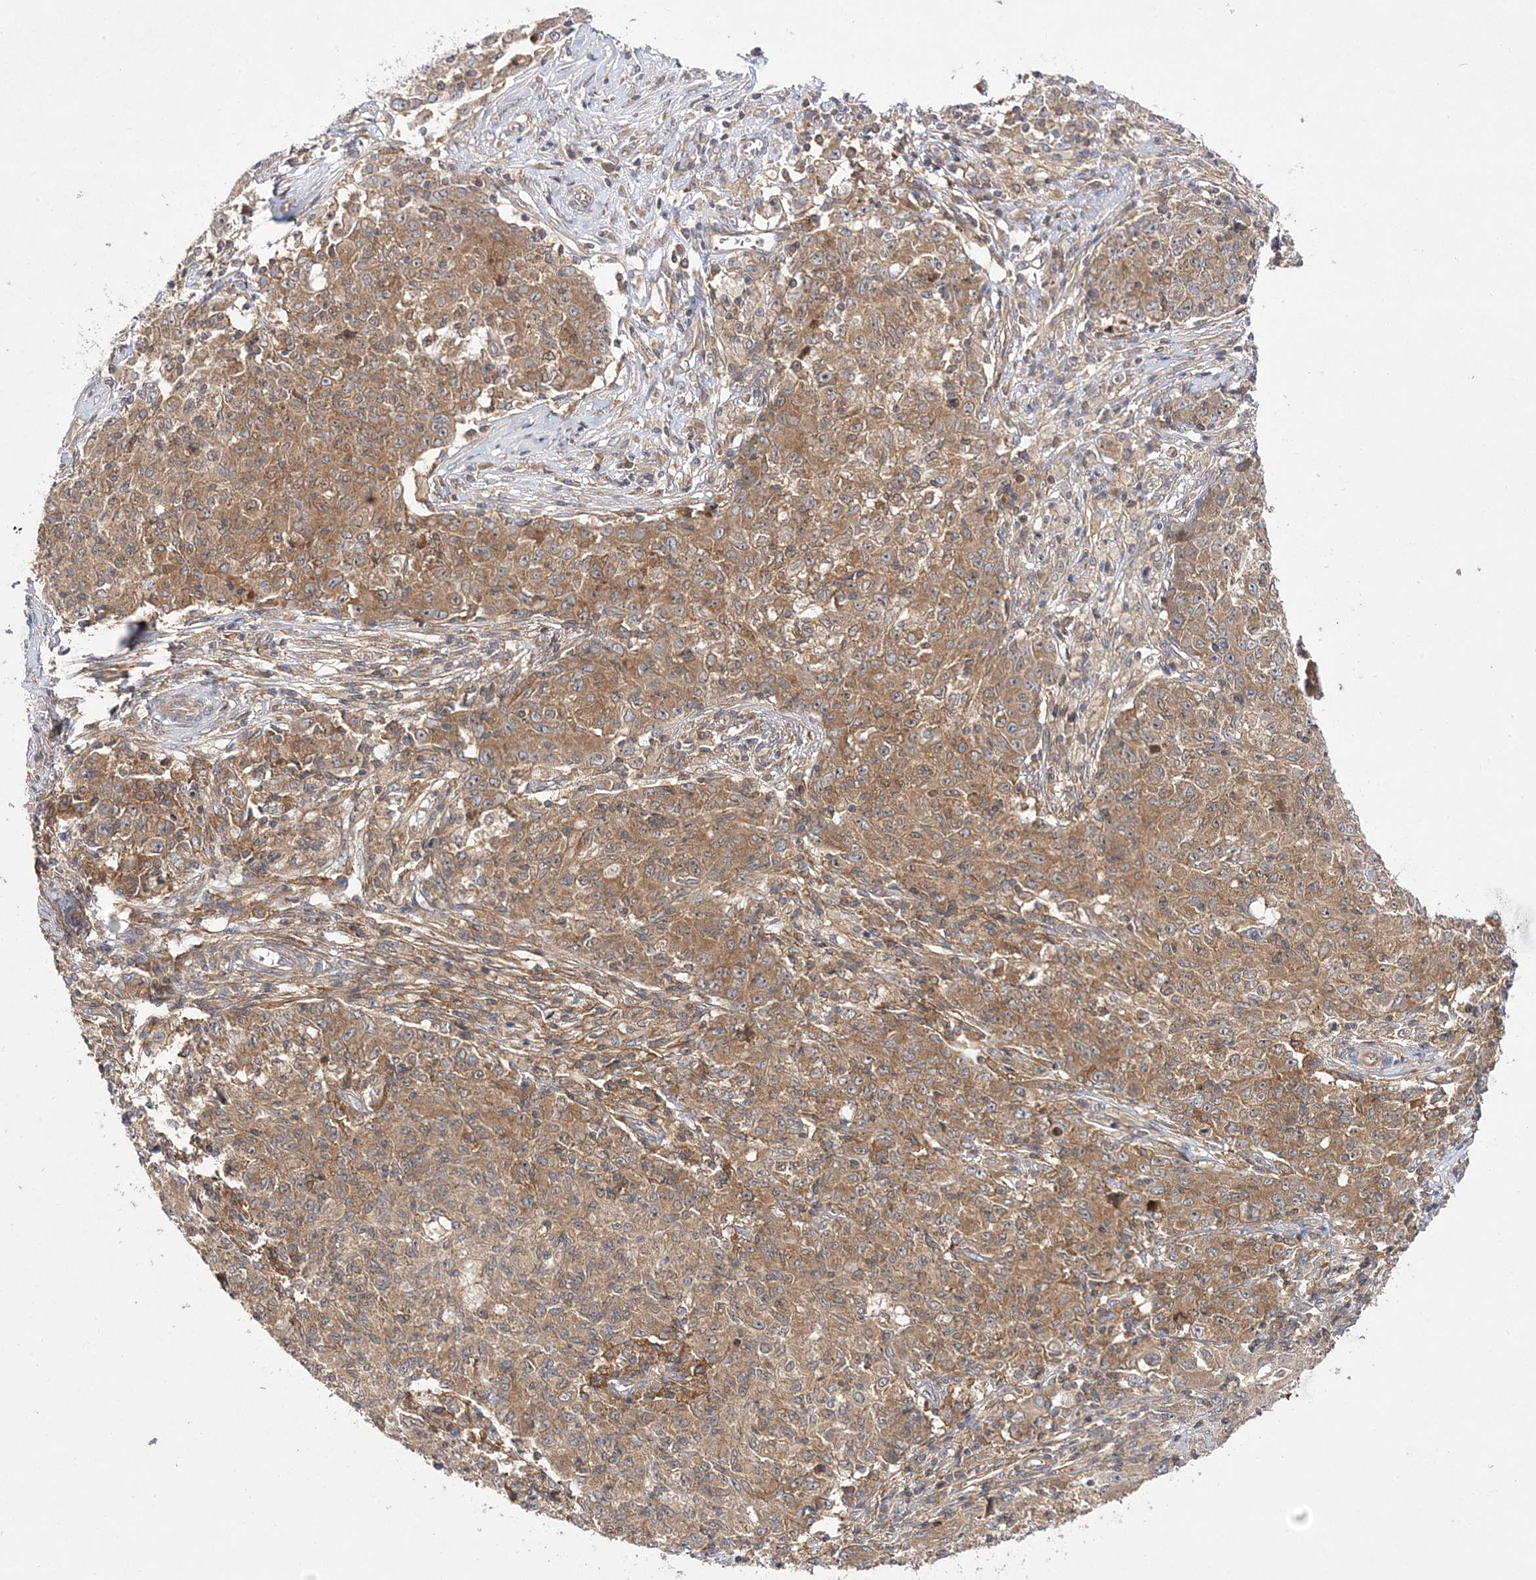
{"staining": {"intensity": "moderate", "quantity": ">75%", "location": "cytoplasmic/membranous"}, "tissue": "ovarian cancer", "cell_type": "Tumor cells", "image_type": "cancer", "snomed": [{"axis": "morphology", "description": "Carcinoma, endometroid"}, {"axis": "topography", "description": "Ovary"}], "caption": "A brown stain shows moderate cytoplasmic/membranous positivity of a protein in human ovarian cancer tumor cells. The protein is stained brown, and the nuclei are stained in blue (DAB (3,3'-diaminobenzidine) IHC with brightfield microscopy, high magnification).", "gene": "TMEM9B", "patient": {"sex": "female", "age": 42}}